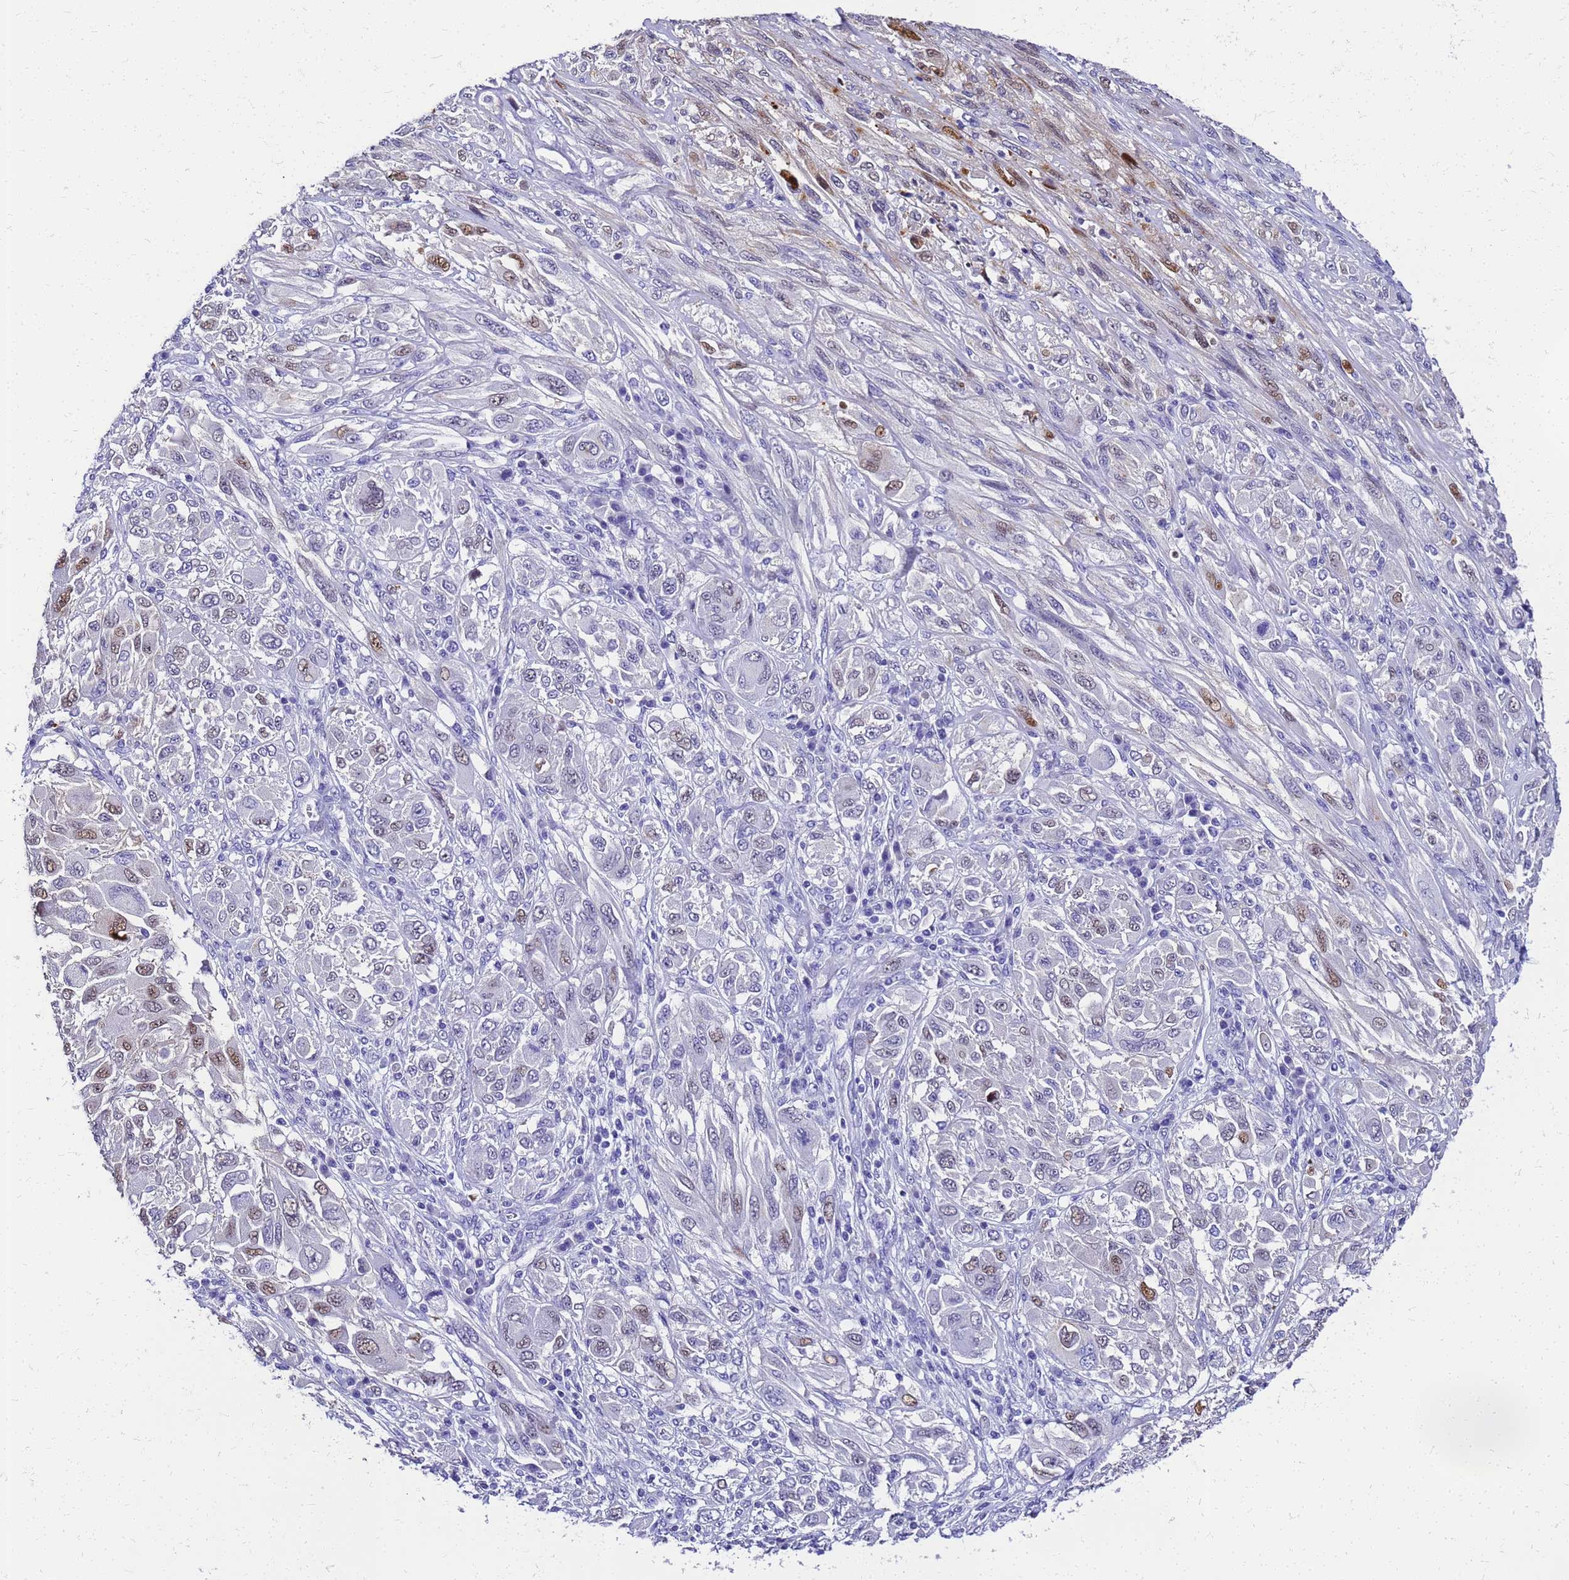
{"staining": {"intensity": "moderate", "quantity": "<25%", "location": "nuclear"}, "tissue": "melanoma", "cell_type": "Tumor cells", "image_type": "cancer", "snomed": [{"axis": "morphology", "description": "Malignant melanoma, NOS"}, {"axis": "topography", "description": "Skin"}], "caption": "The image displays immunohistochemical staining of malignant melanoma. There is moderate nuclear positivity is present in approximately <25% of tumor cells.", "gene": "SMIM21", "patient": {"sex": "female", "age": 91}}